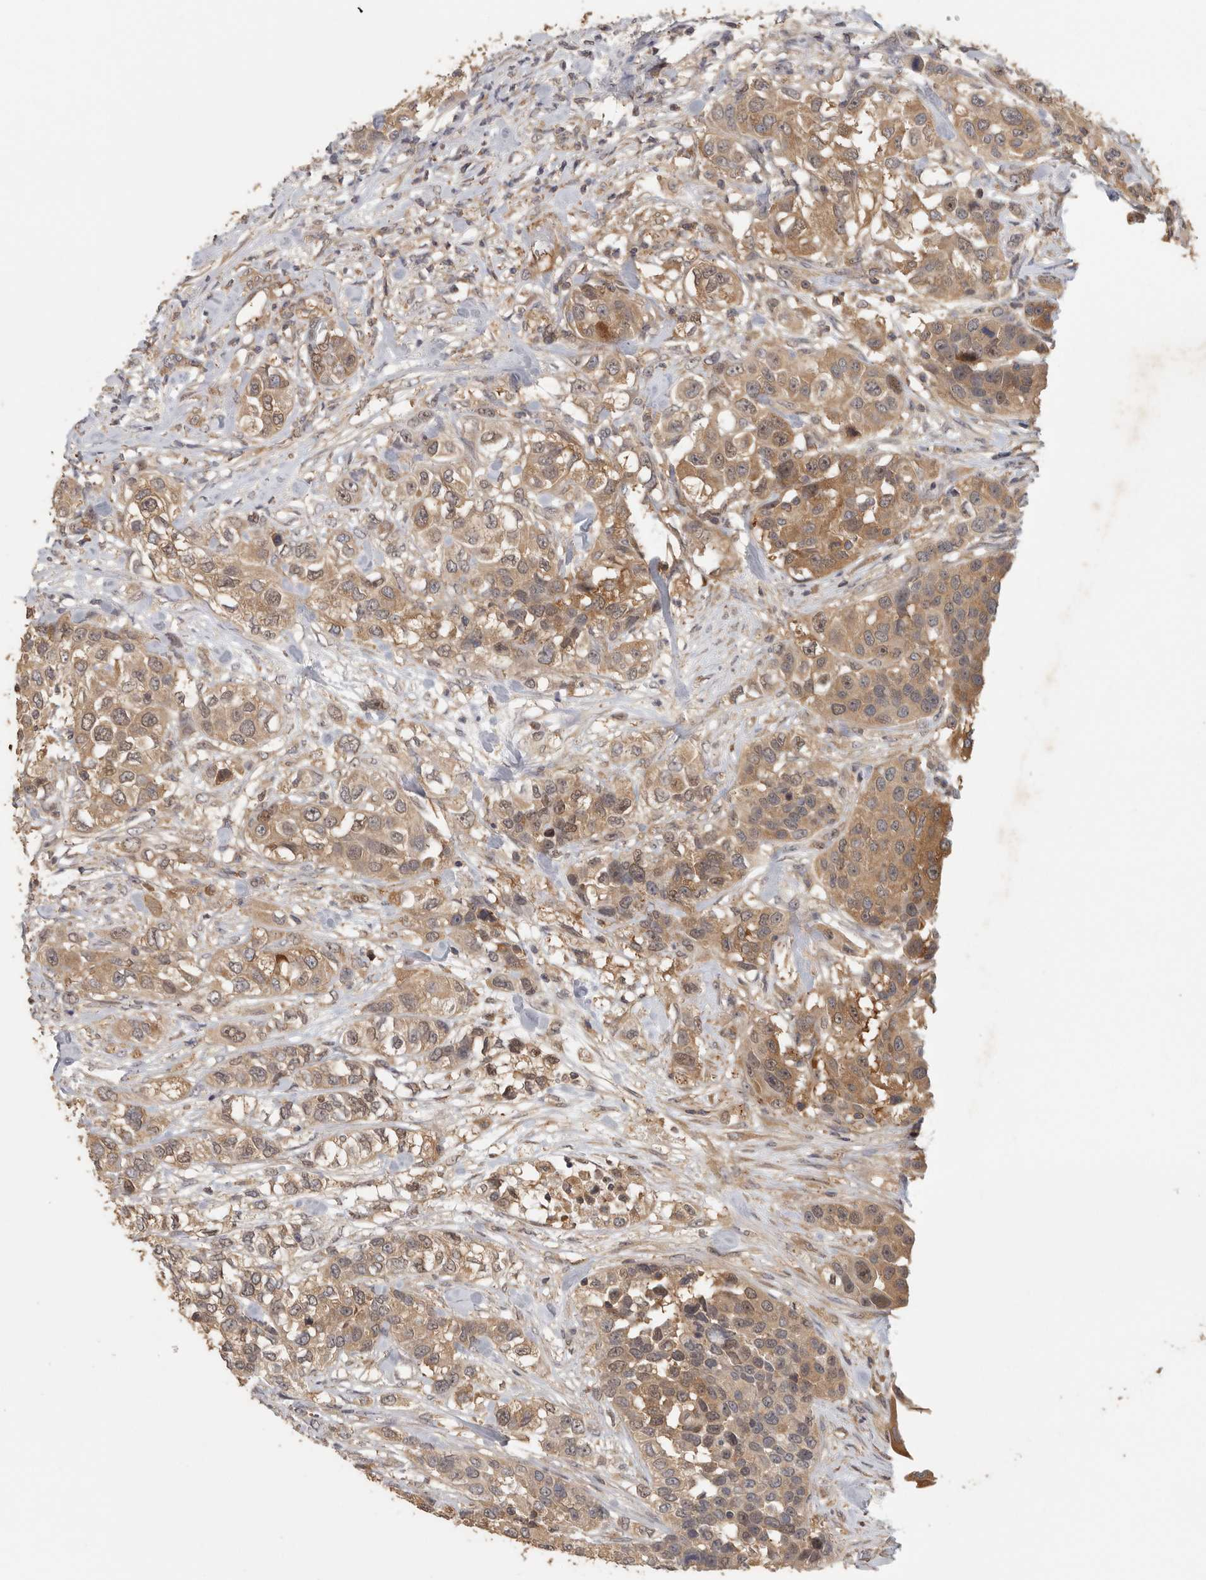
{"staining": {"intensity": "moderate", "quantity": ">75%", "location": "cytoplasmic/membranous,nuclear"}, "tissue": "urothelial cancer", "cell_type": "Tumor cells", "image_type": "cancer", "snomed": [{"axis": "morphology", "description": "Urothelial carcinoma, High grade"}, {"axis": "topography", "description": "Urinary bladder"}], "caption": "A brown stain highlights moderate cytoplasmic/membranous and nuclear positivity of a protein in urothelial cancer tumor cells.", "gene": "CCT8", "patient": {"sex": "female", "age": 80}}